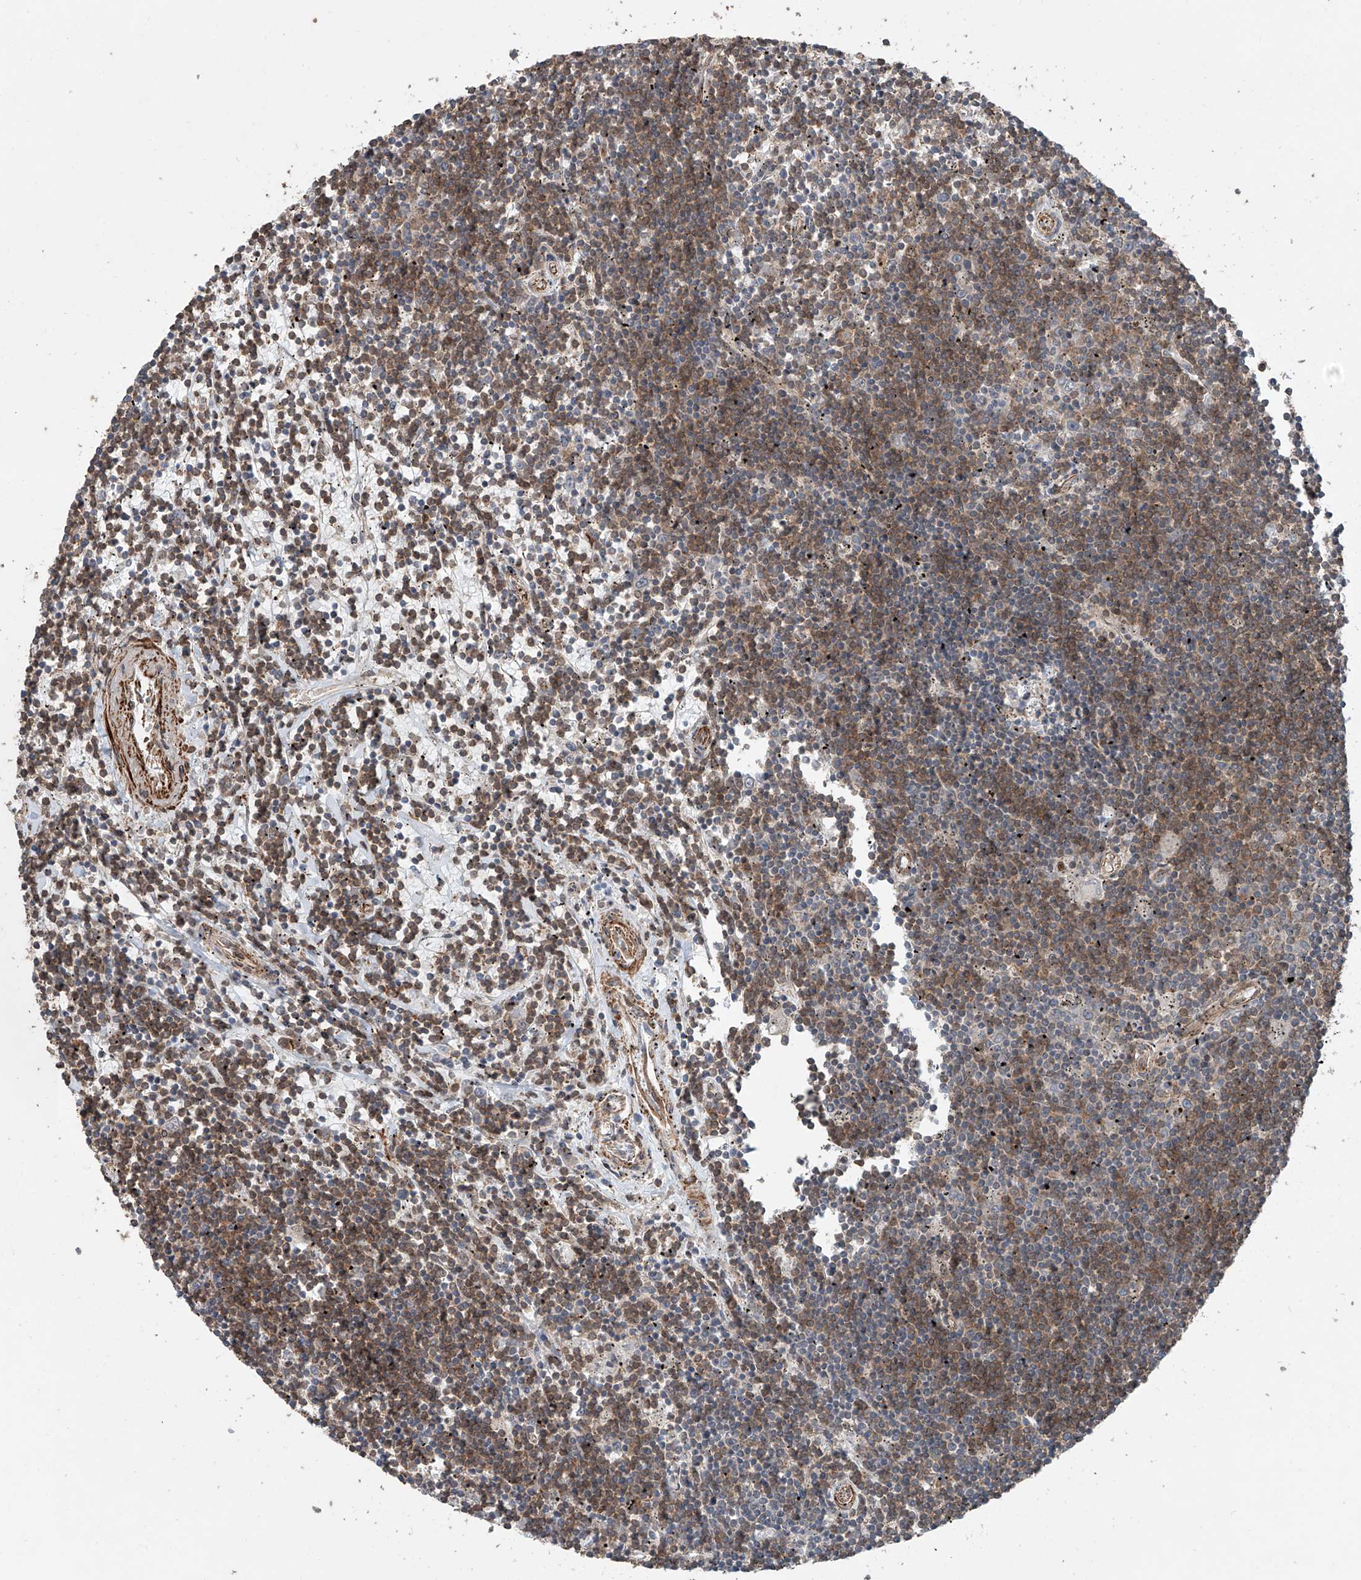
{"staining": {"intensity": "weak", "quantity": "25%-75%", "location": "cytoplasmic/membranous"}, "tissue": "lymphoma", "cell_type": "Tumor cells", "image_type": "cancer", "snomed": [{"axis": "morphology", "description": "Malignant lymphoma, non-Hodgkin's type, Low grade"}, {"axis": "topography", "description": "Spleen"}], "caption": "Protein staining of lymphoma tissue displays weak cytoplasmic/membranous positivity in approximately 25%-75% of tumor cells.", "gene": "SDE2", "patient": {"sex": "male", "age": 76}}